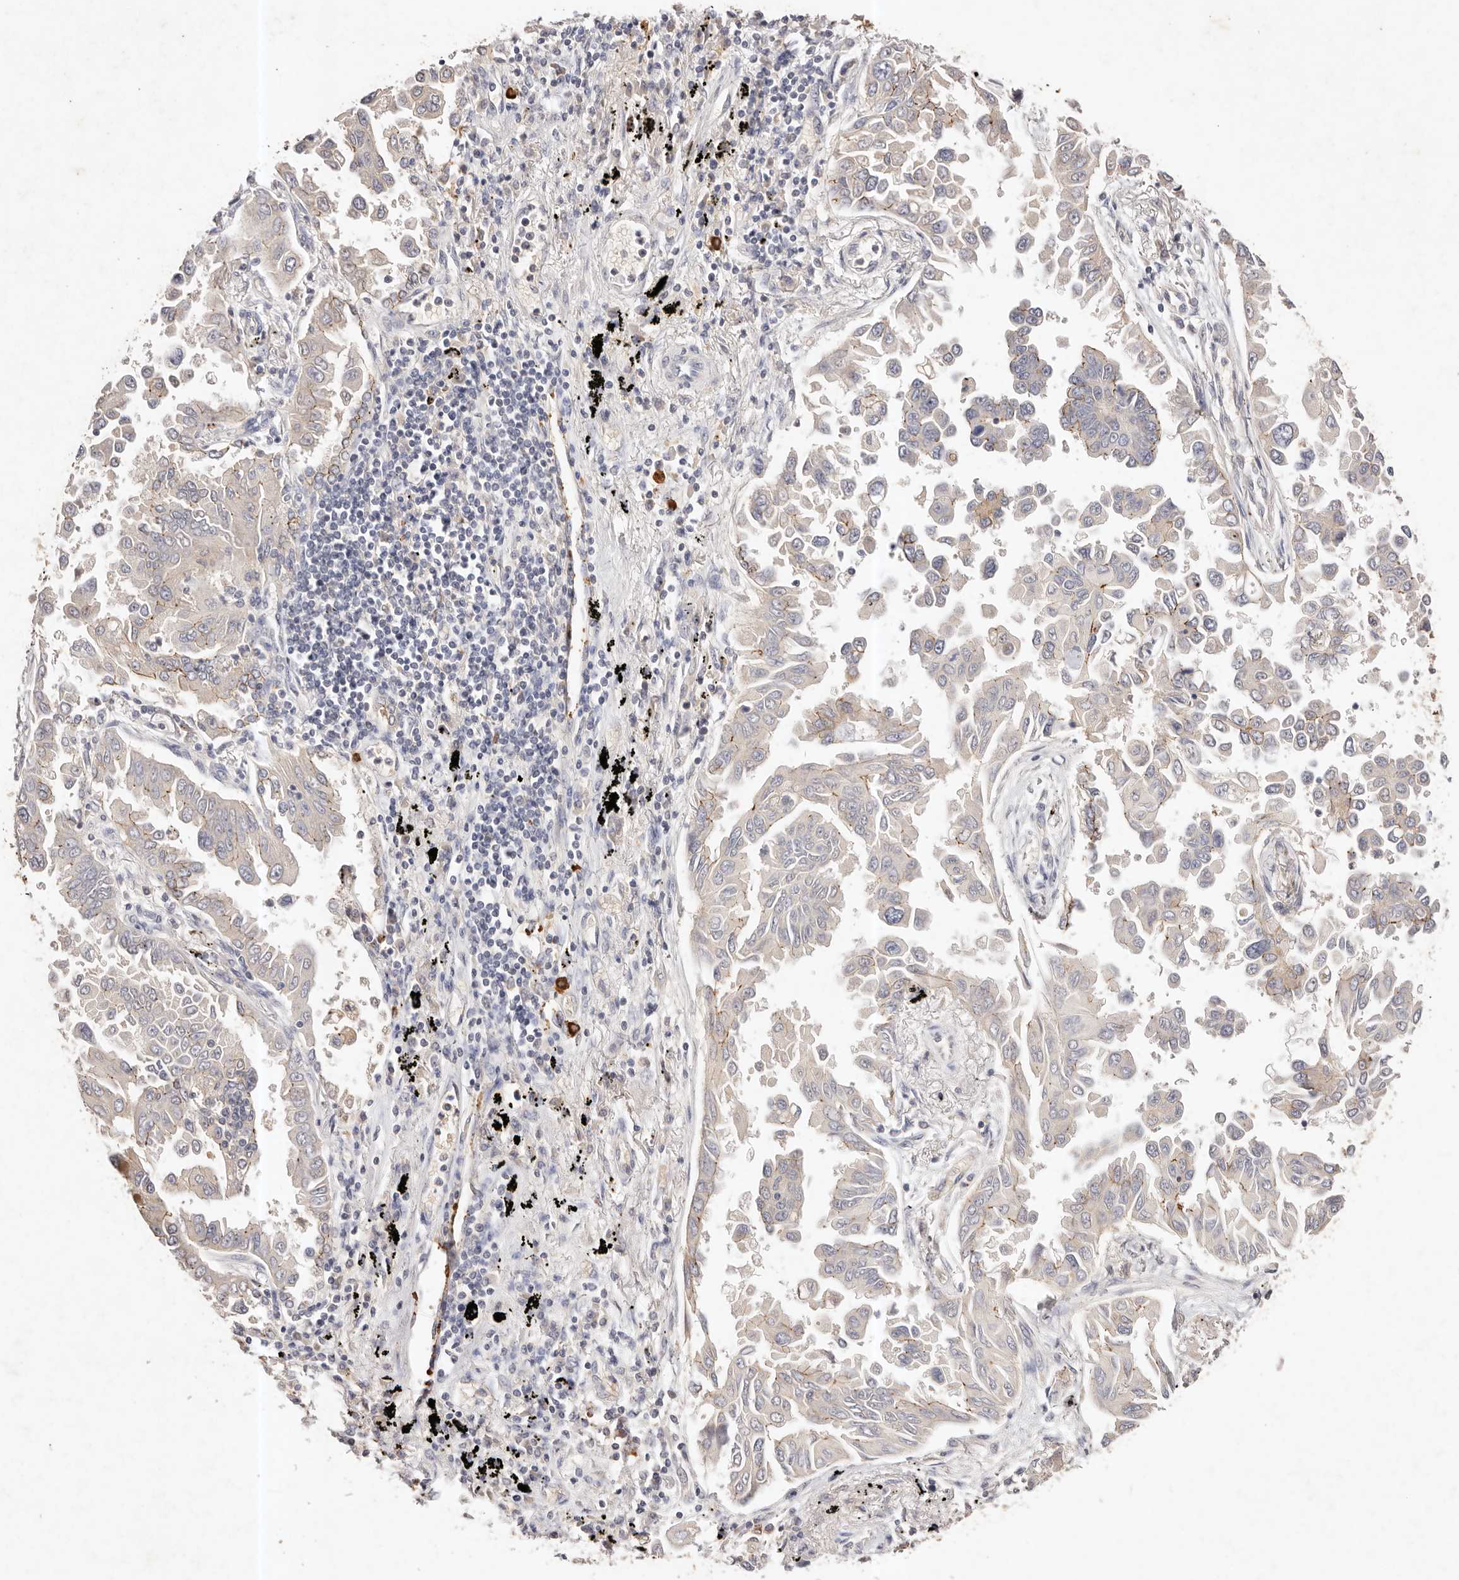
{"staining": {"intensity": "negative", "quantity": "none", "location": "none"}, "tissue": "lung cancer", "cell_type": "Tumor cells", "image_type": "cancer", "snomed": [{"axis": "morphology", "description": "Adenocarcinoma, NOS"}, {"axis": "topography", "description": "Lung"}], "caption": "Tumor cells show no significant staining in lung cancer.", "gene": "CXADR", "patient": {"sex": "female", "age": 67}}